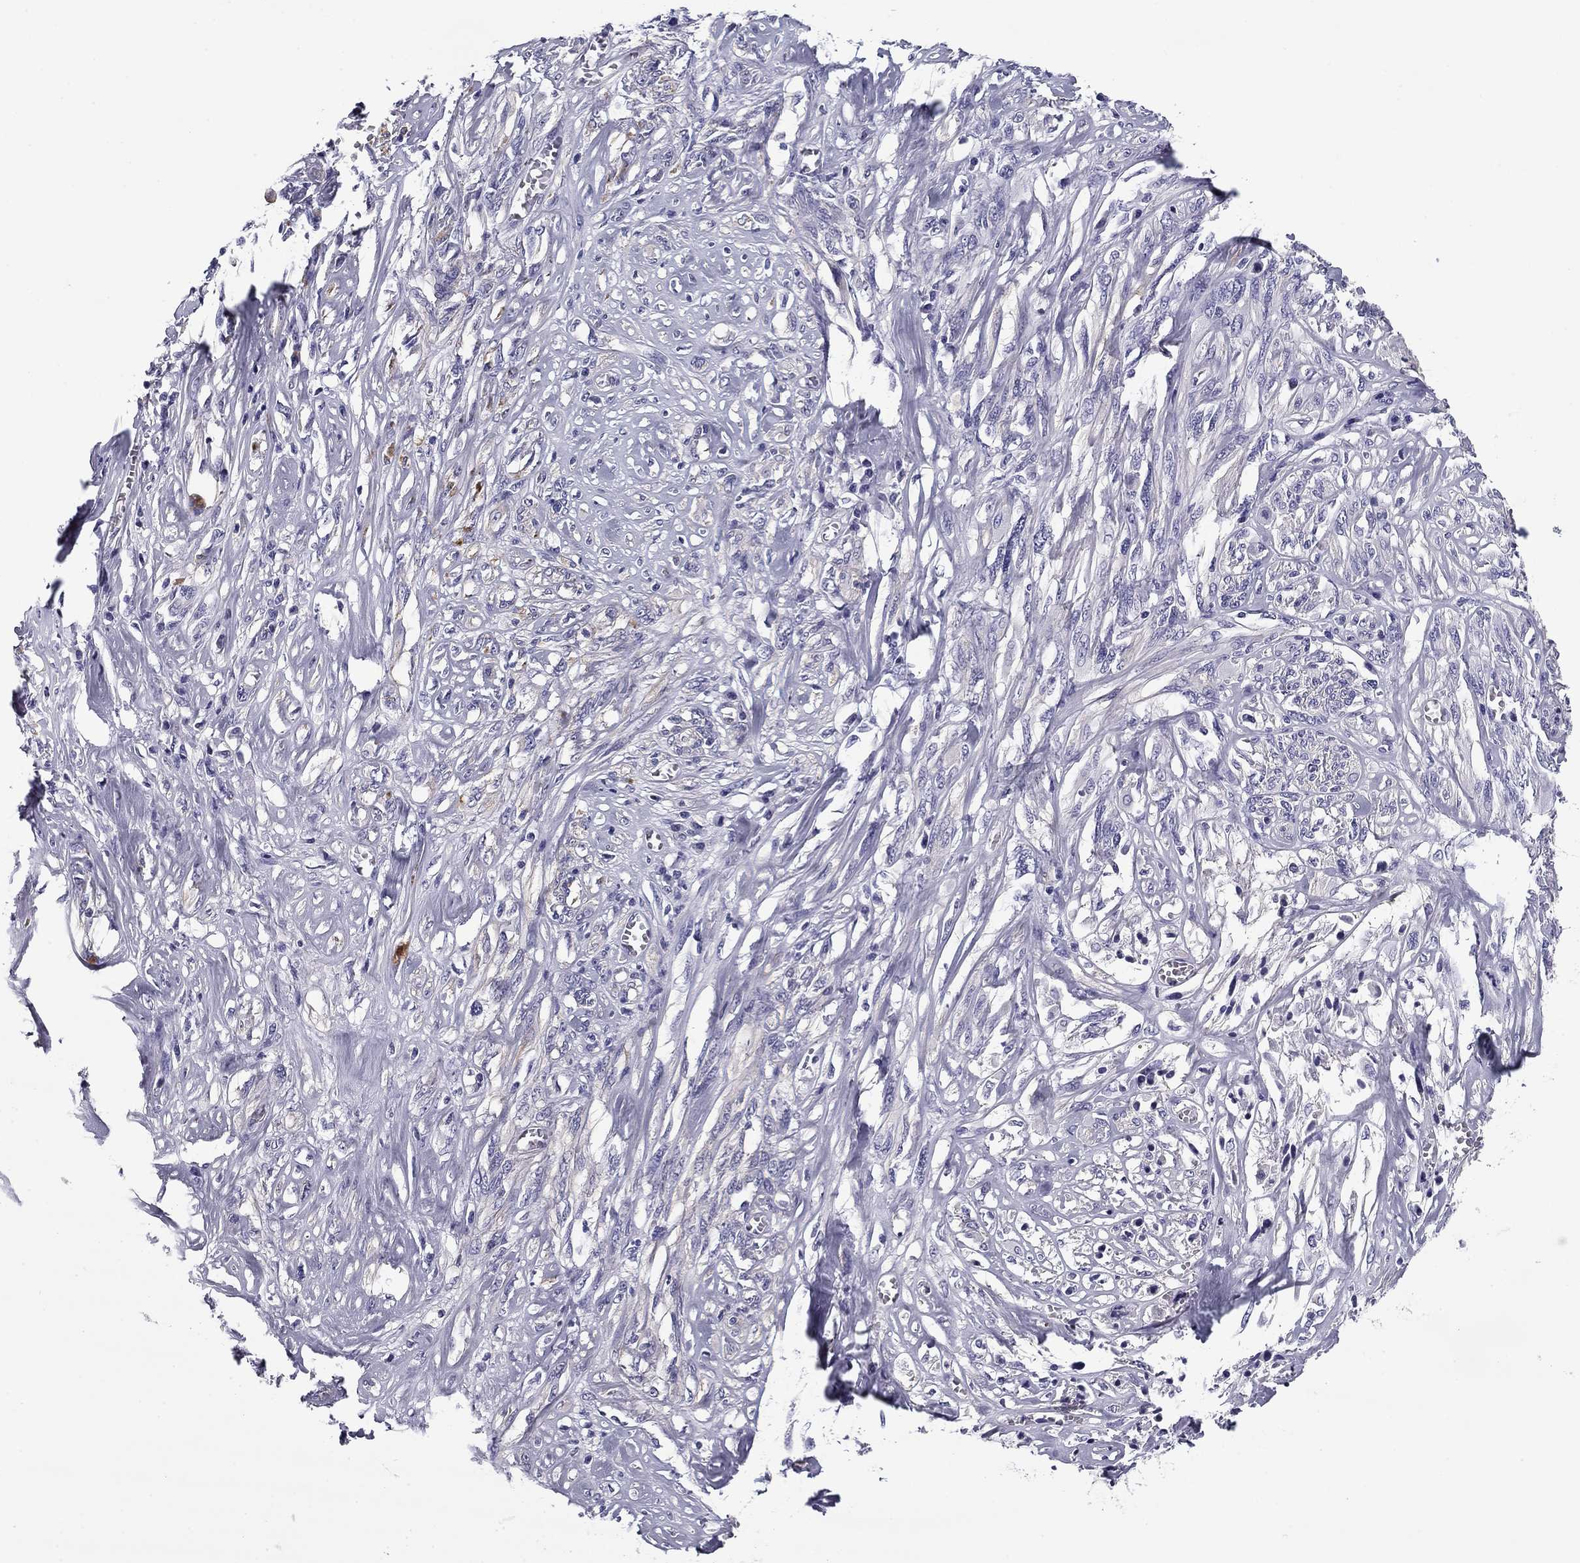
{"staining": {"intensity": "negative", "quantity": "none", "location": "none"}, "tissue": "melanoma", "cell_type": "Tumor cells", "image_type": "cancer", "snomed": [{"axis": "morphology", "description": "Malignant melanoma, NOS"}, {"axis": "topography", "description": "Skin"}], "caption": "Tumor cells show no significant protein positivity in melanoma. (DAB (3,3'-diaminobenzidine) IHC visualized using brightfield microscopy, high magnification).", "gene": "FLNC", "patient": {"sex": "female", "age": 91}}